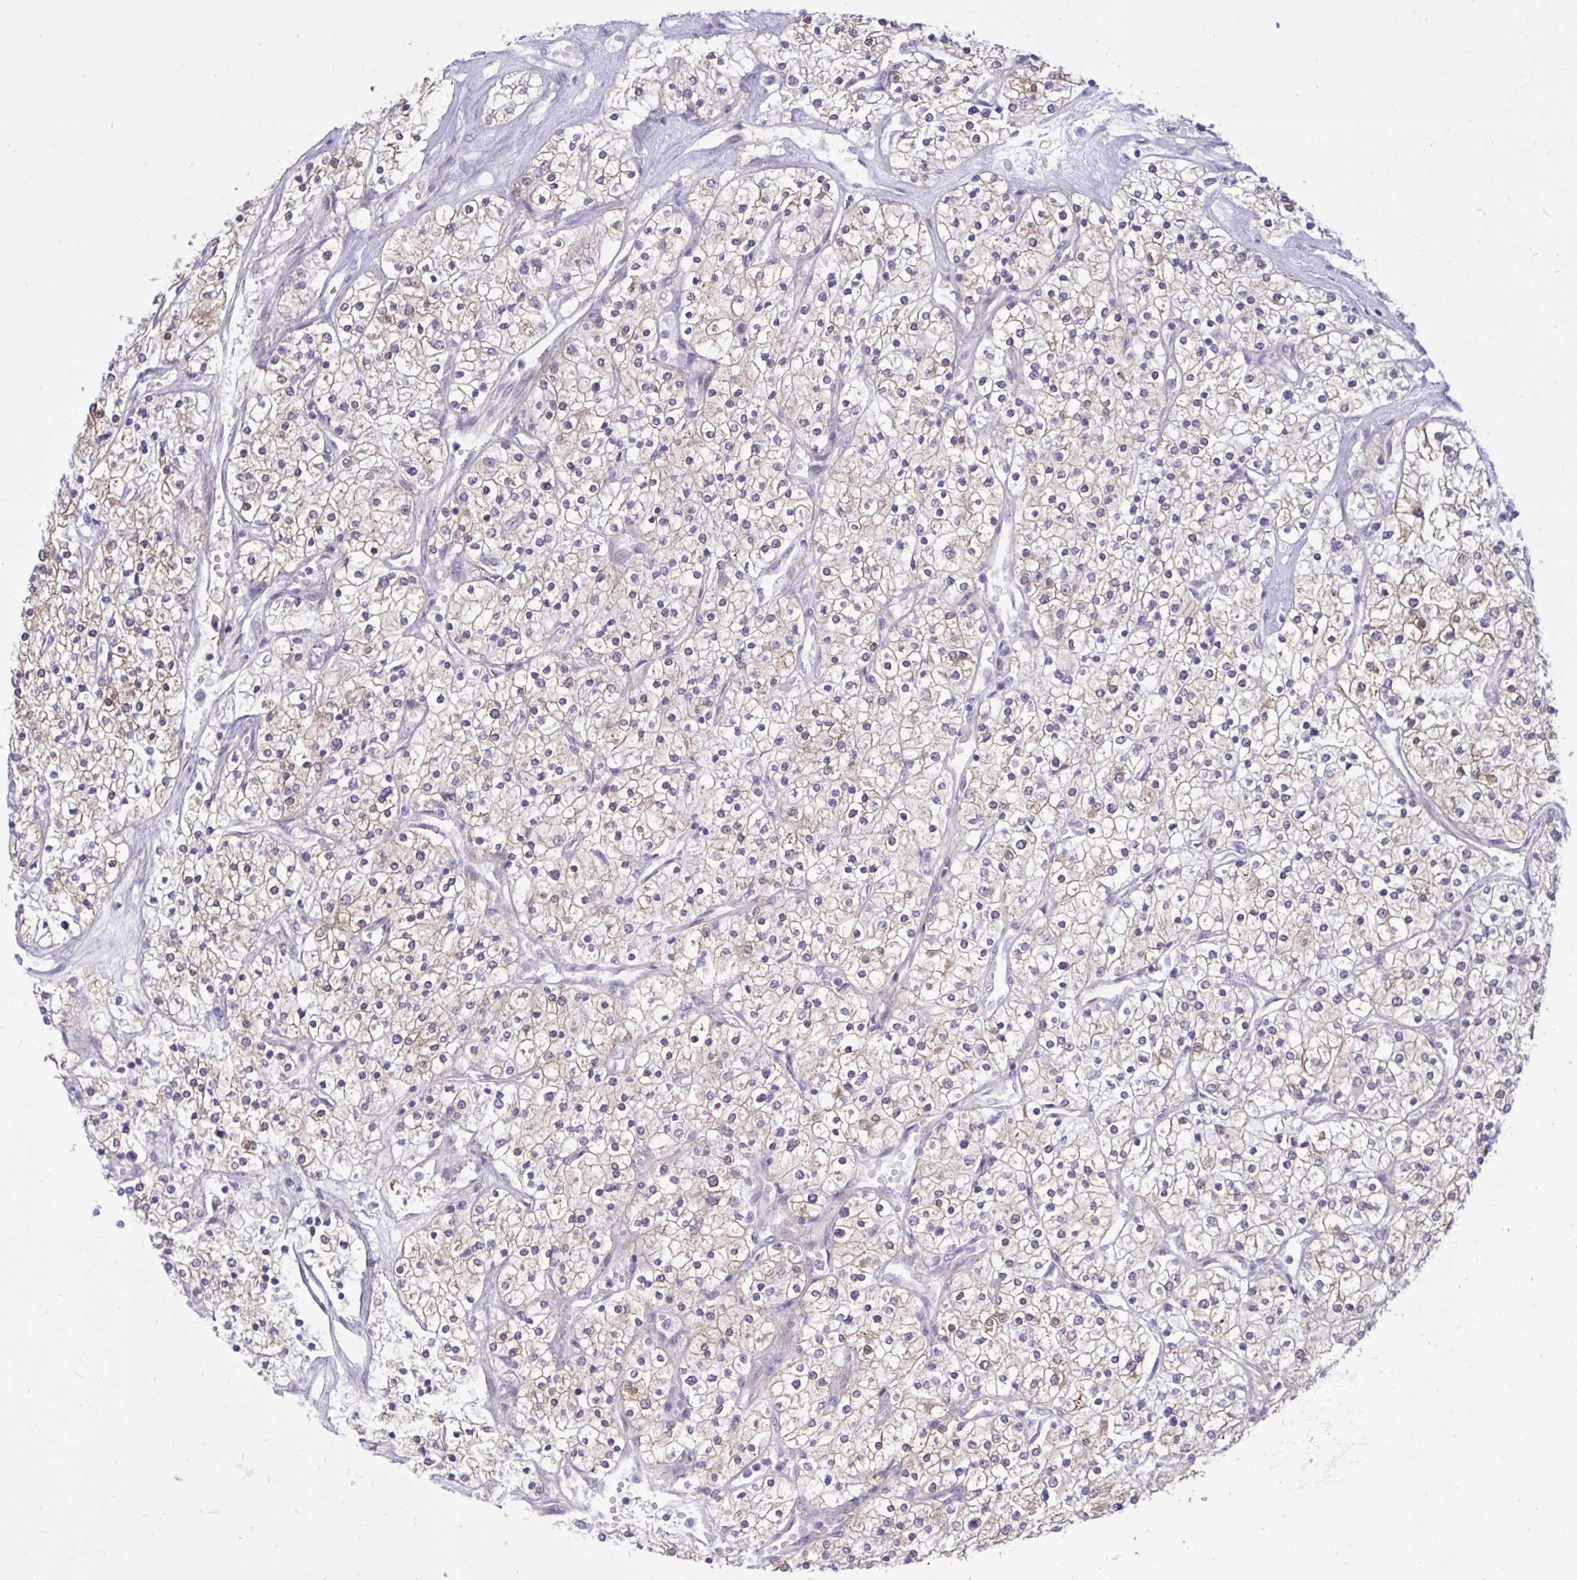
{"staining": {"intensity": "weak", "quantity": ">75%", "location": "cytoplasmic/membranous"}, "tissue": "renal cancer", "cell_type": "Tumor cells", "image_type": "cancer", "snomed": [{"axis": "morphology", "description": "Adenocarcinoma, NOS"}, {"axis": "topography", "description": "Kidney"}], "caption": "This micrograph exhibits renal cancer (adenocarcinoma) stained with IHC to label a protein in brown. The cytoplasmic/membranous of tumor cells show weak positivity for the protein. Nuclei are counter-stained blue.", "gene": "EPOP", "patient": {"sex": "male", "age": 80}}